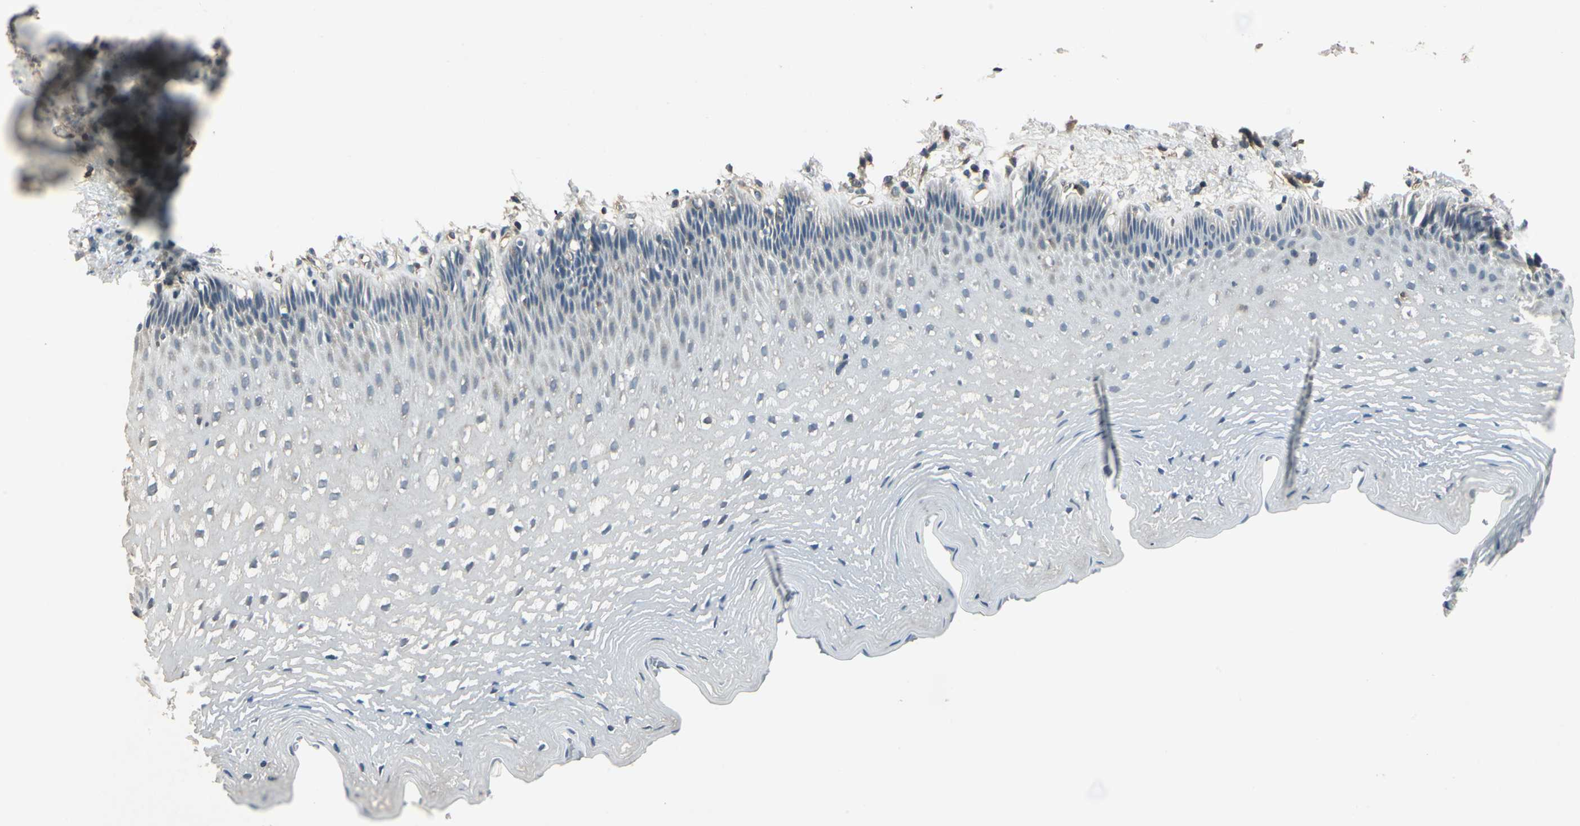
{"staining": {"intensity": "negative", "quantity": "none", "location": "none"}, "tissue": "esophagus", "cell_type": "Squamous epithelial cells", "image_type": "normal", "snomed": [{"axis": "morphology", "description": "Normal tissue, NOS"}, {"axis": "topography", "description": "Esophagus"}], "caption": "Protein analysis of normal esophagus exhibits no significant positivity in squamous epithelial cells. (Immunohistochemistry, brightfield microscopy, high magnification).", "gene": "RAPGEF1", "patient": {"sex": "female", "age": 70}}